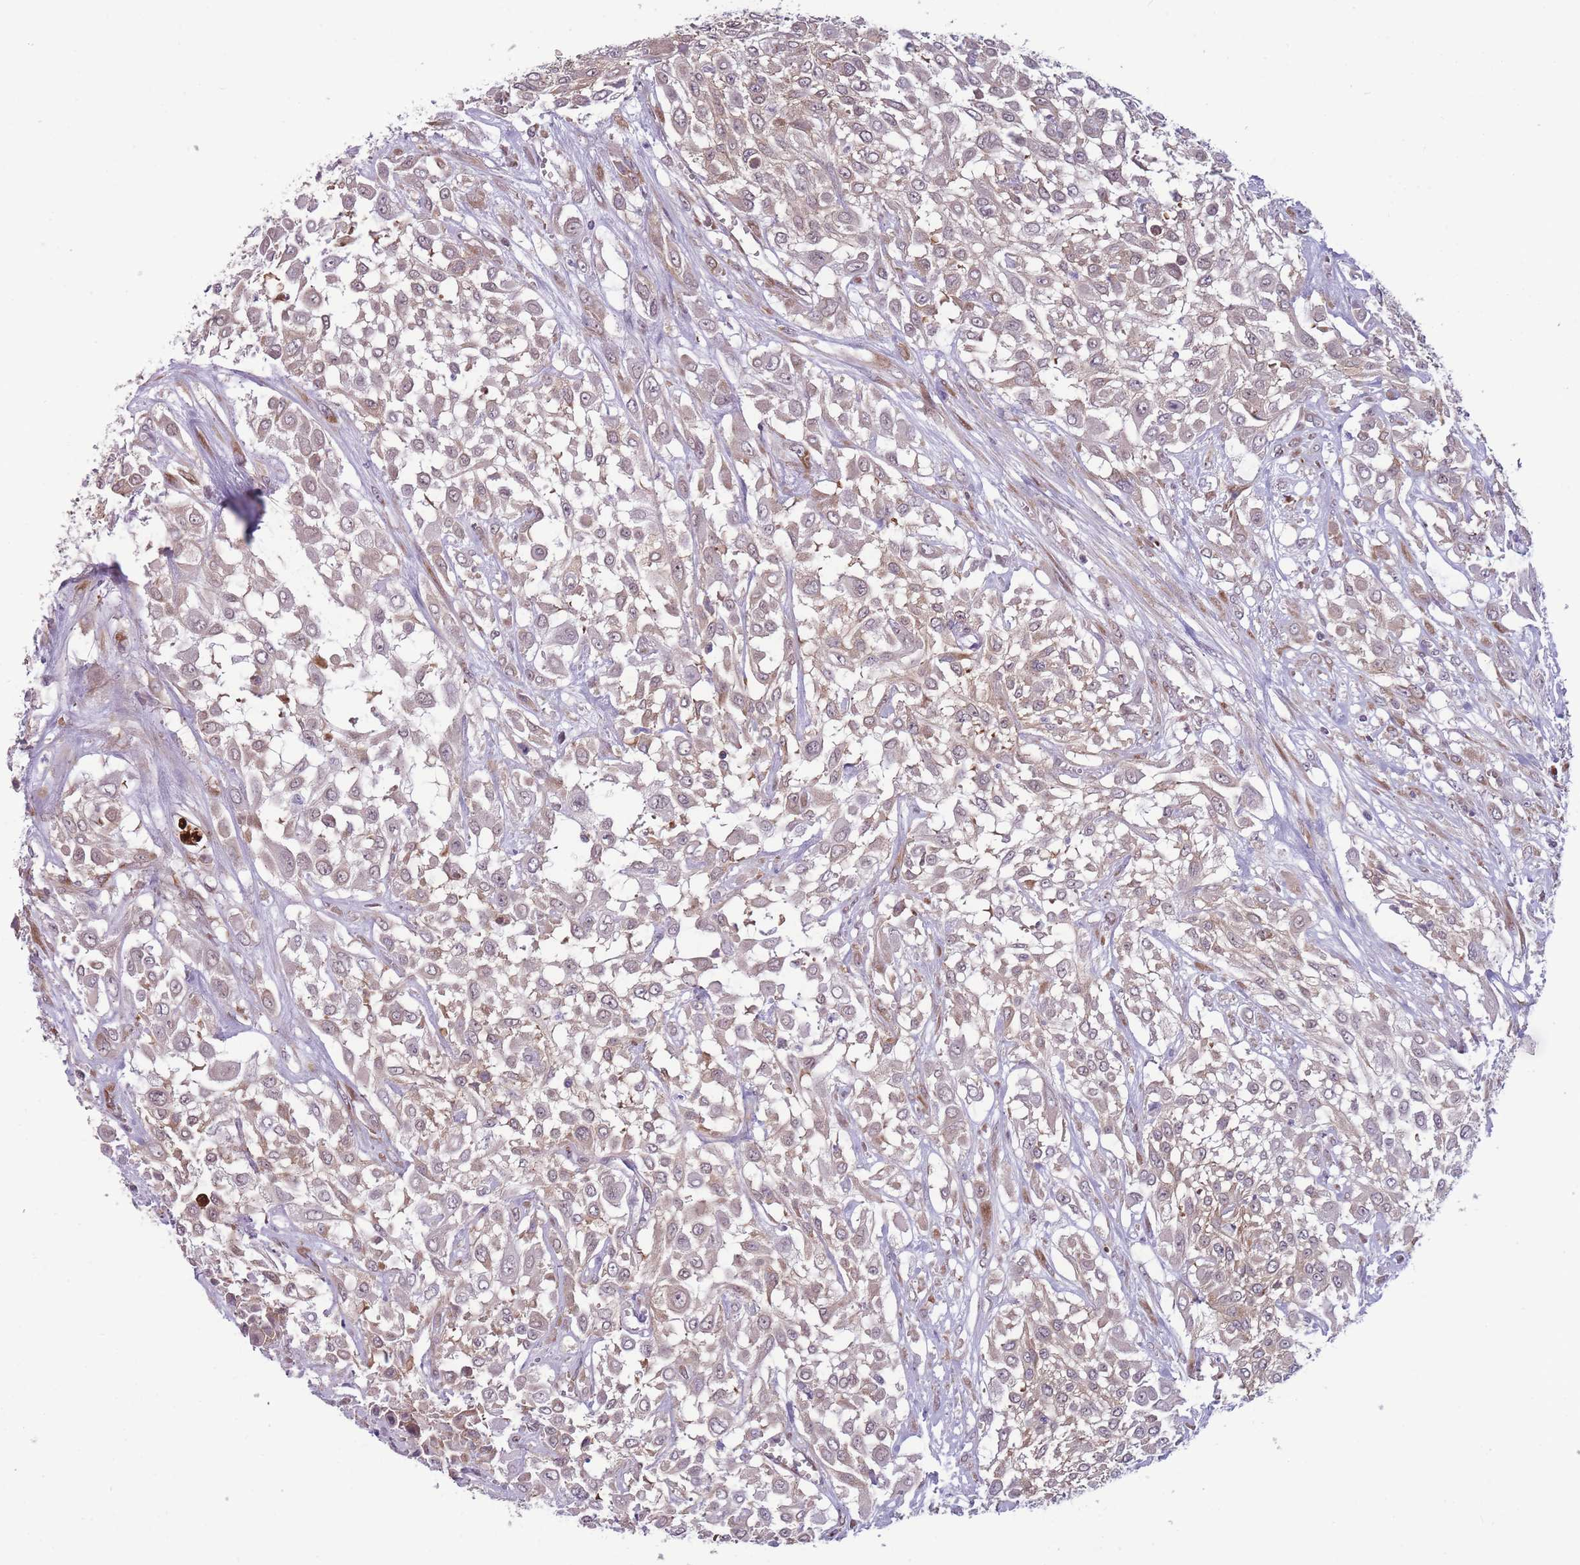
{"staining": {"intensity": "weak", "quantity": ">75%", "location": "cytoplasmic/membranous"}, "tissue": "urothelial cancer", "cell_type": "Tumor cells", "image_type": "cancer", "snomed": [{"axis": "morphology", "description": "Urothelial carcinoma, High grade"}, {"axis": "topography", "description": "Urinary bladder"}], "caption": "A photomicrograph showing weak cytoplasmic/membranous expression in approximately >75% of tumor cells in urothelial cancer, as visualized by brown immunohistochemical staining.", "gene": "TMEM121", "patient": {"sex": "male", "age": 57}}